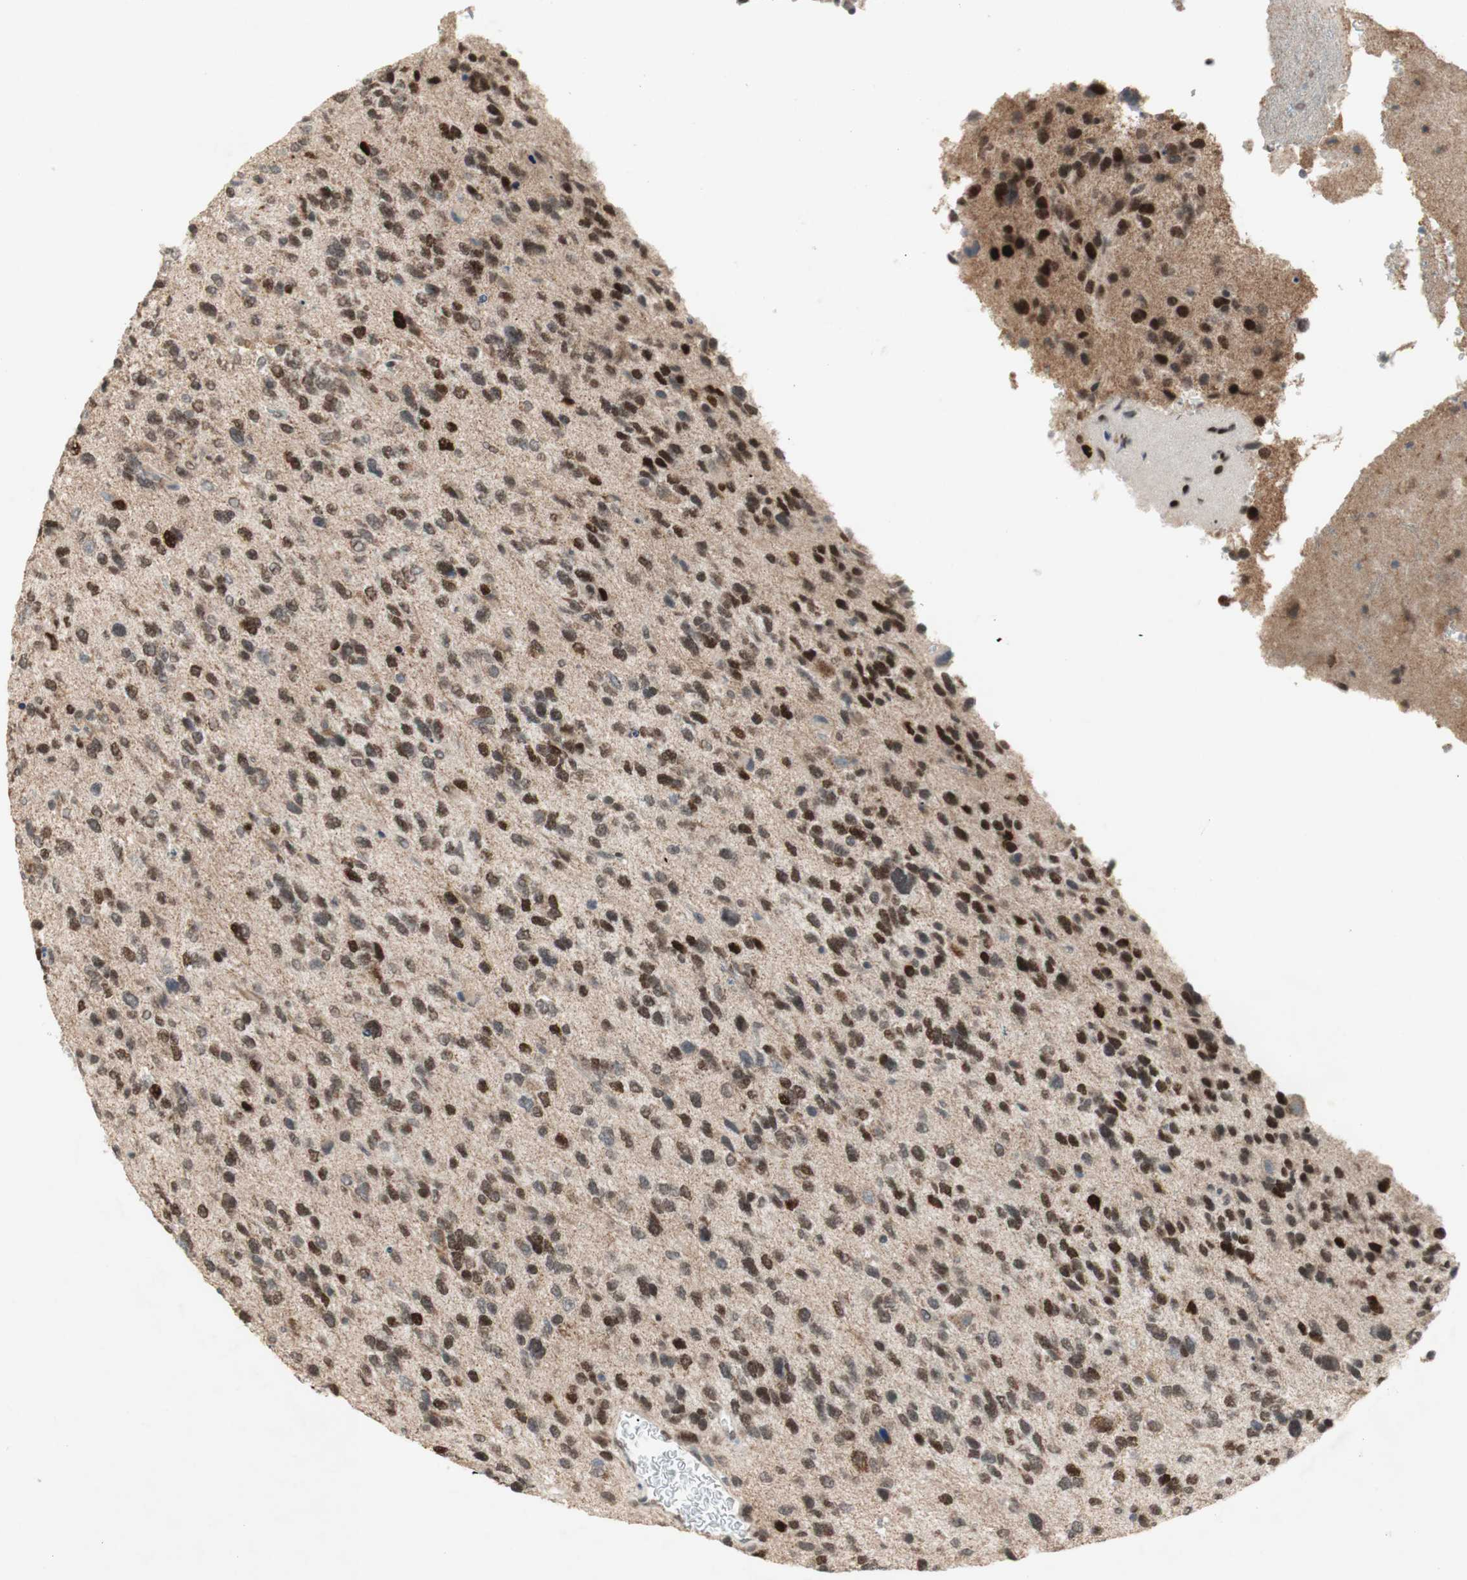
{"staining": {"intensity": "strong", "quantity": ">75%", "location": "nuclear"}, "tissue": "glioma", "cell_type": "Tumor cells", "image_type": "cancer", "snomed": [{"axis": "morphology", "description": "Glioma, malignant, High grade"}, {"axis": "topography", "description": "Brain"}], "caption": "Glioma tissue reveals strong nuclear staining in approximately >75% of tumor cells, visualized by immunohistochemistry.", "gene": "DNMT3A", "patient": {"sex": "female", "age": 58}}